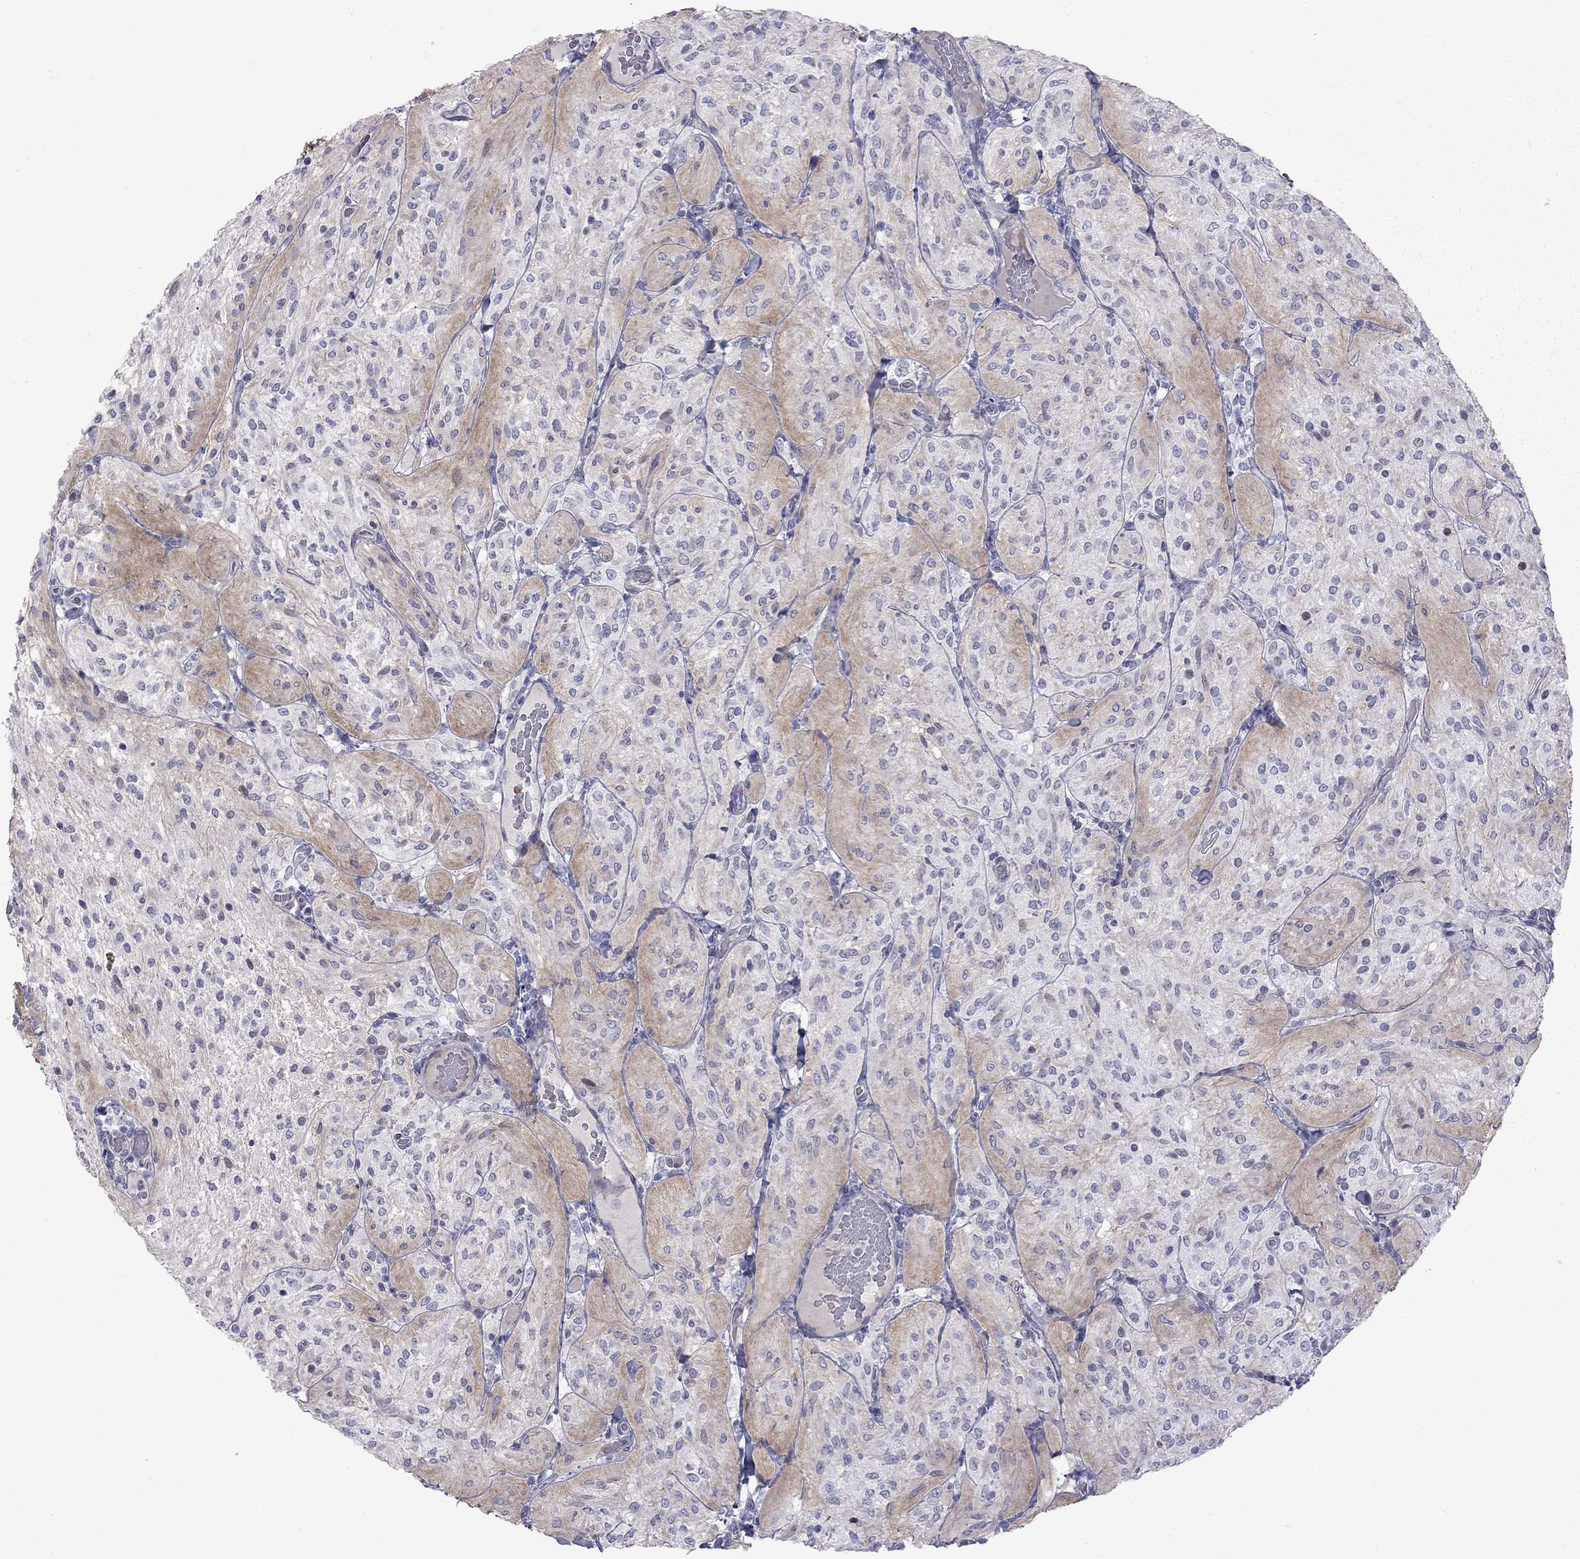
{"staining": {"intensity": "negative", "quantity": "none", "location": "none"}, "tissue": "glioma", "cell_type": "Tumor cells", "image_type": "cancer", "snomed": [{"axis": "morphology", "description": "Glioma, malignant, Low grade"}, {"axis": "topography", "description": "Brain"}], "caption": "Tumor cells are negative for brown protein staining in malignant glioma (low-grade). Brightfield microscopy of immunohistochemistry (IHC) stained with DAB (brown) and hematoxylin (blue), captured at high magnification.", "gene": "NRARP", "patient": {"sex": "male", "age": 3}}